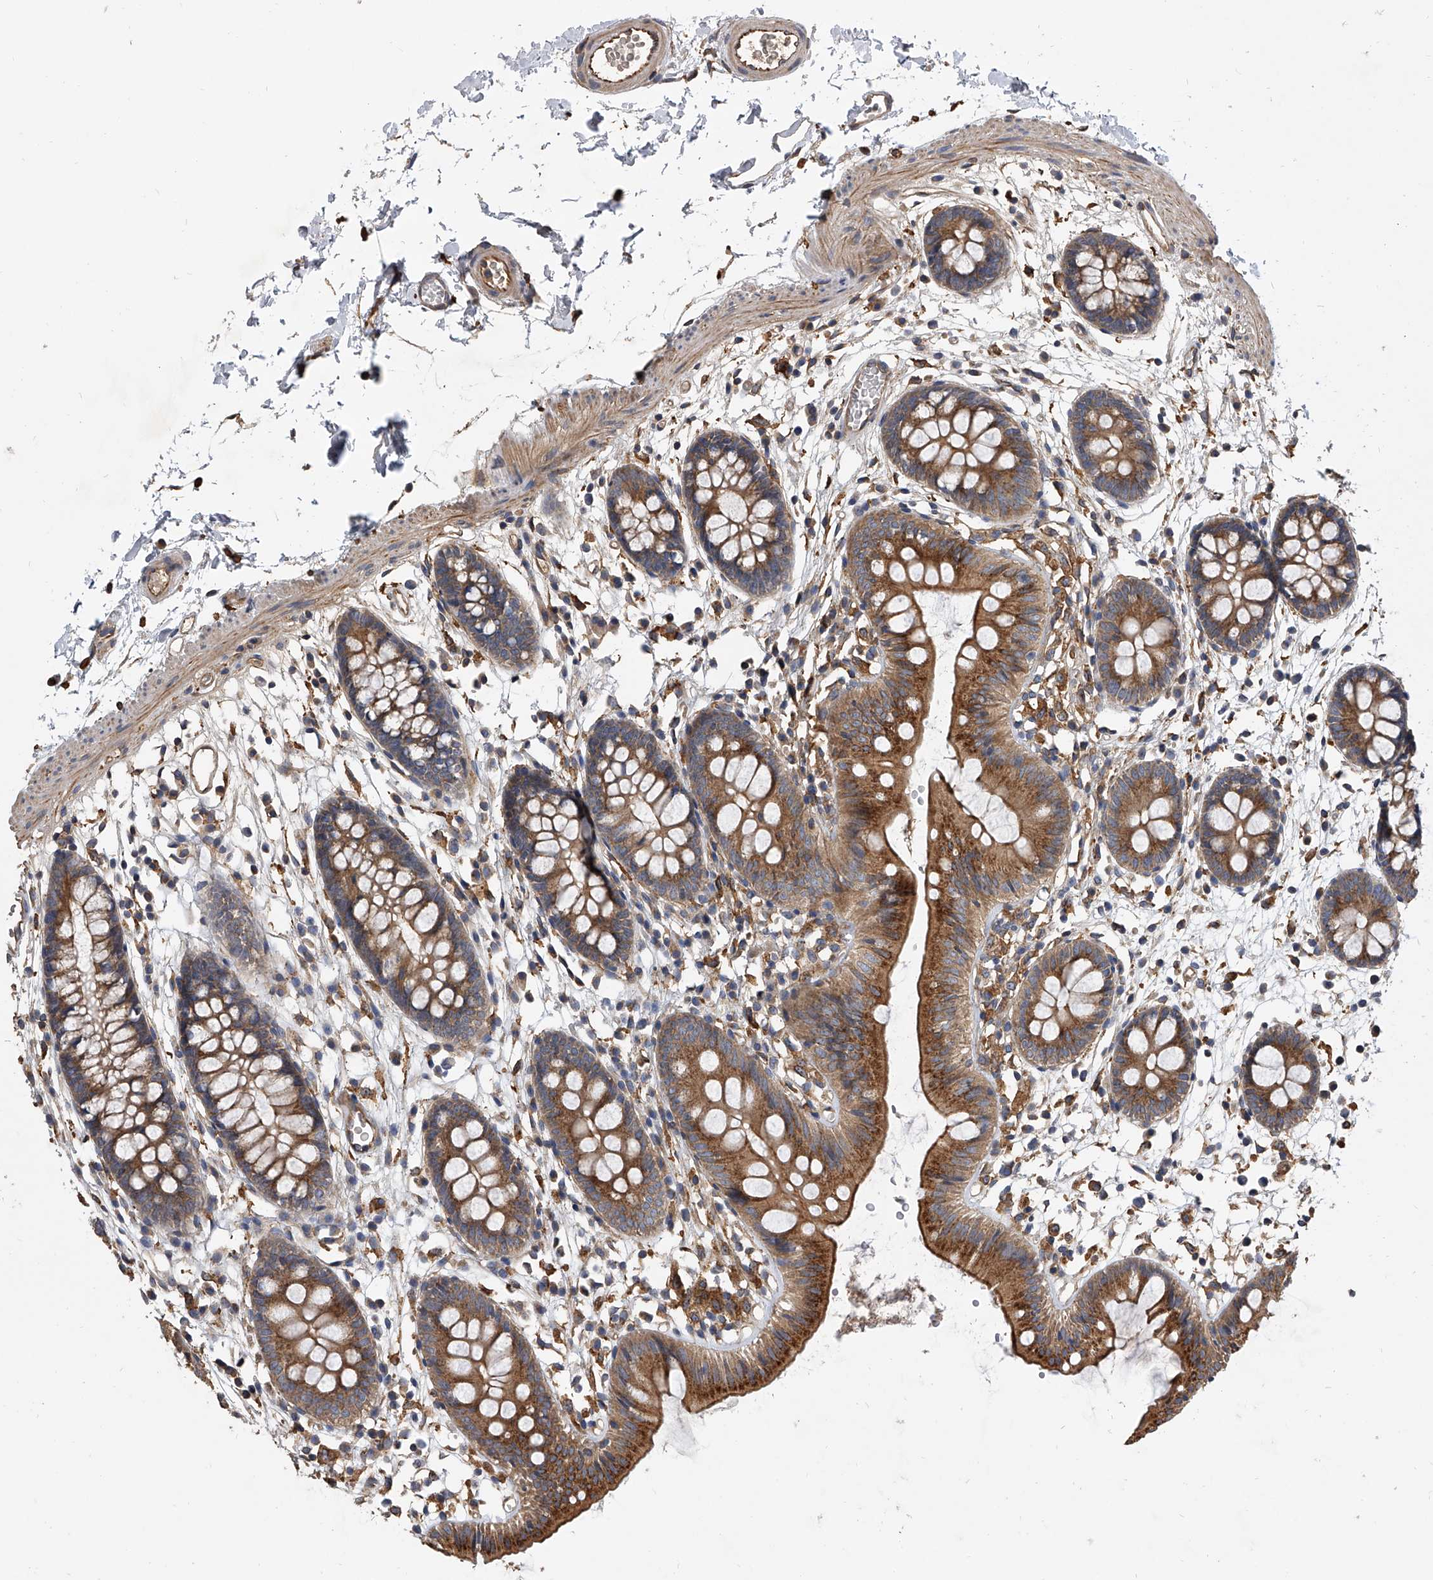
{"staining": {"intensity": "moderate", "quantity": ">75%", "location": "cytoplasmic/membranous"}, "tissue": "colon", "cell_type": "Endothelial cells", "image_type": "normal", "snomed": [{"axis": "morphology", "description": "Normal tissue, NOS"}, {"axis": "topography", "description": "Colon"}], "caption": "Colon stained for a protein (brown) demonstrates moderate cytoplasmic/membranous positive staining in approximately >75% of endothelial cells.", "gene": "EXOC4", "patient": {"sex": "male", "age": 56}}